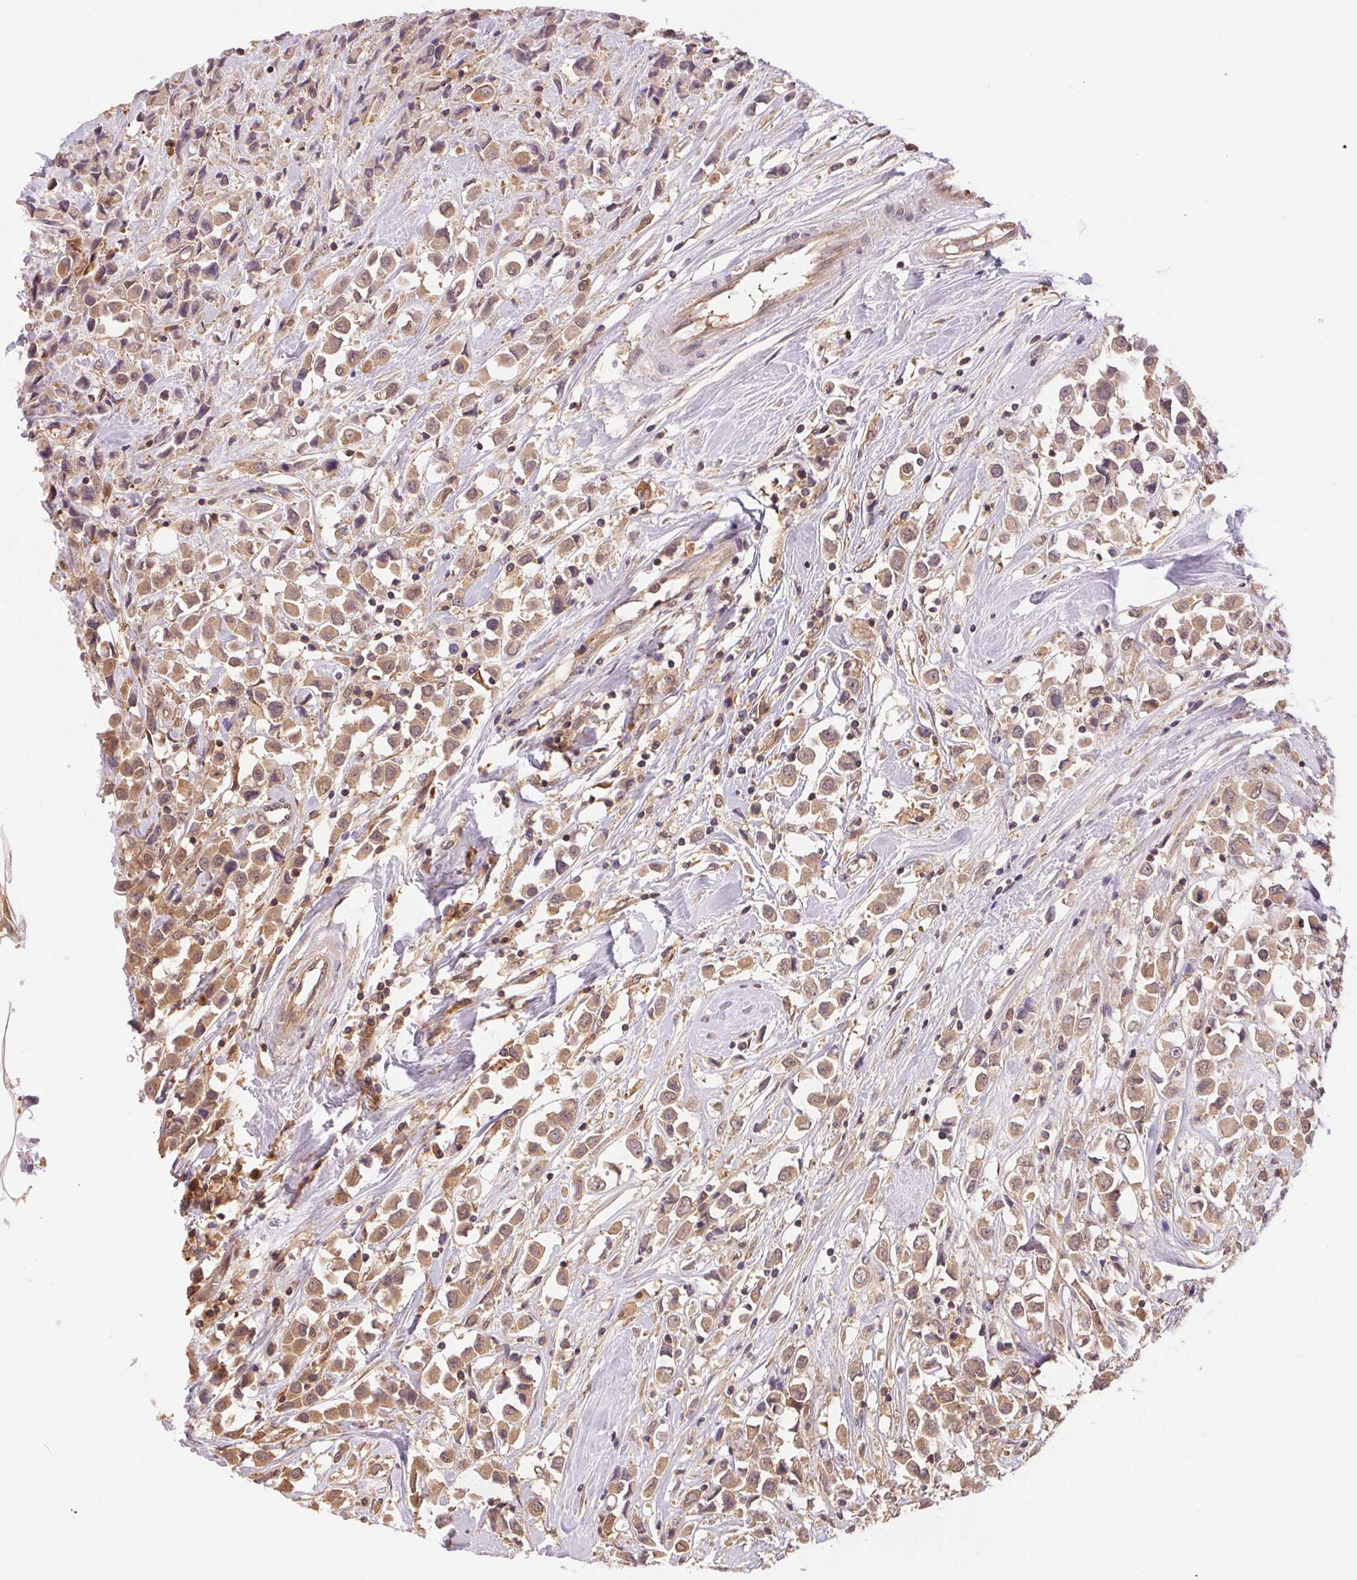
{"staining": {"intensity": "moderate", "quantity": ">75%", "location": "cytoplasmic/membranous"}, "tissue": "breast cancer", "cell_type": "Tumor cells", "image_type": "cancer", "snomed": [{"axis": "morphology", "description": "Duct carcinoma"}, {"axis": "topography", "description": "Breast"}], "caption": "Protein analysis of breast cancer (intraductal carcinoma) tissue shows moderate cytoplasmic/membranous positivity in about >75% of tumor cells.", "gene": "GDI2", "patient": {"sex": "female", "age": 61}}